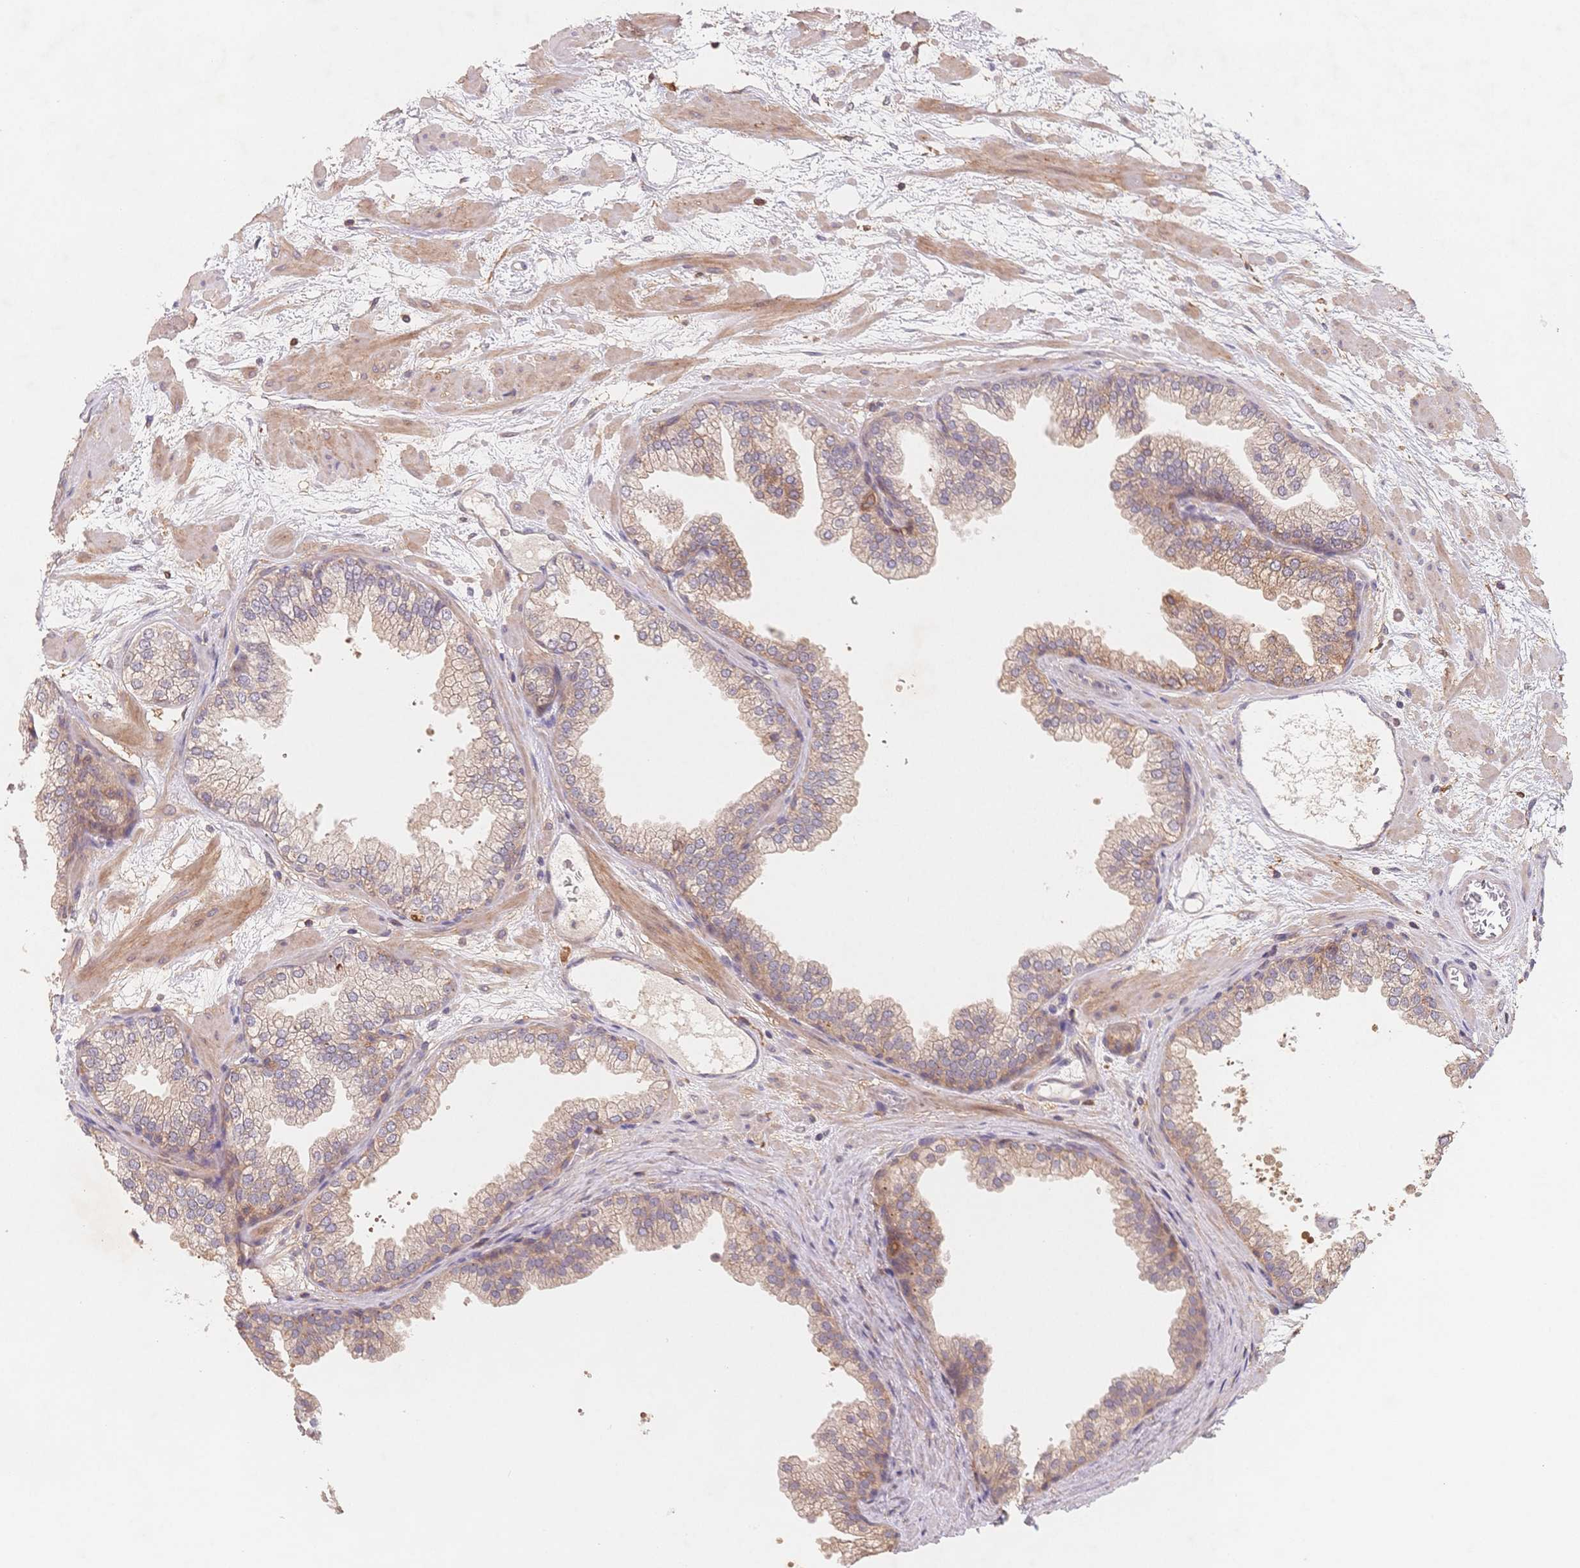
{"staining": {"intensity": "weak", "quantity": "25%-75%", "location": "cytoplasmic/membranous"}, "tissue": "prostate", "cell_type": "Glandular cells", "image_type": "normal", "snomed": [{"axis": "morphology", "description": "Normal tissue, NOS"}, {"axis": "topography", "description": "Prostate"}], "caption": "This micrograph demonstrates unremarkable prostate stained with immunohistochemistry to label a protein in brown. The cytoplasmic/membranous of glandular cells show weak positivity for the protein. Nuclei are counter-stained blue.", "gene": "C12orf75", "patient": {"sex": "male", "age": 37}}